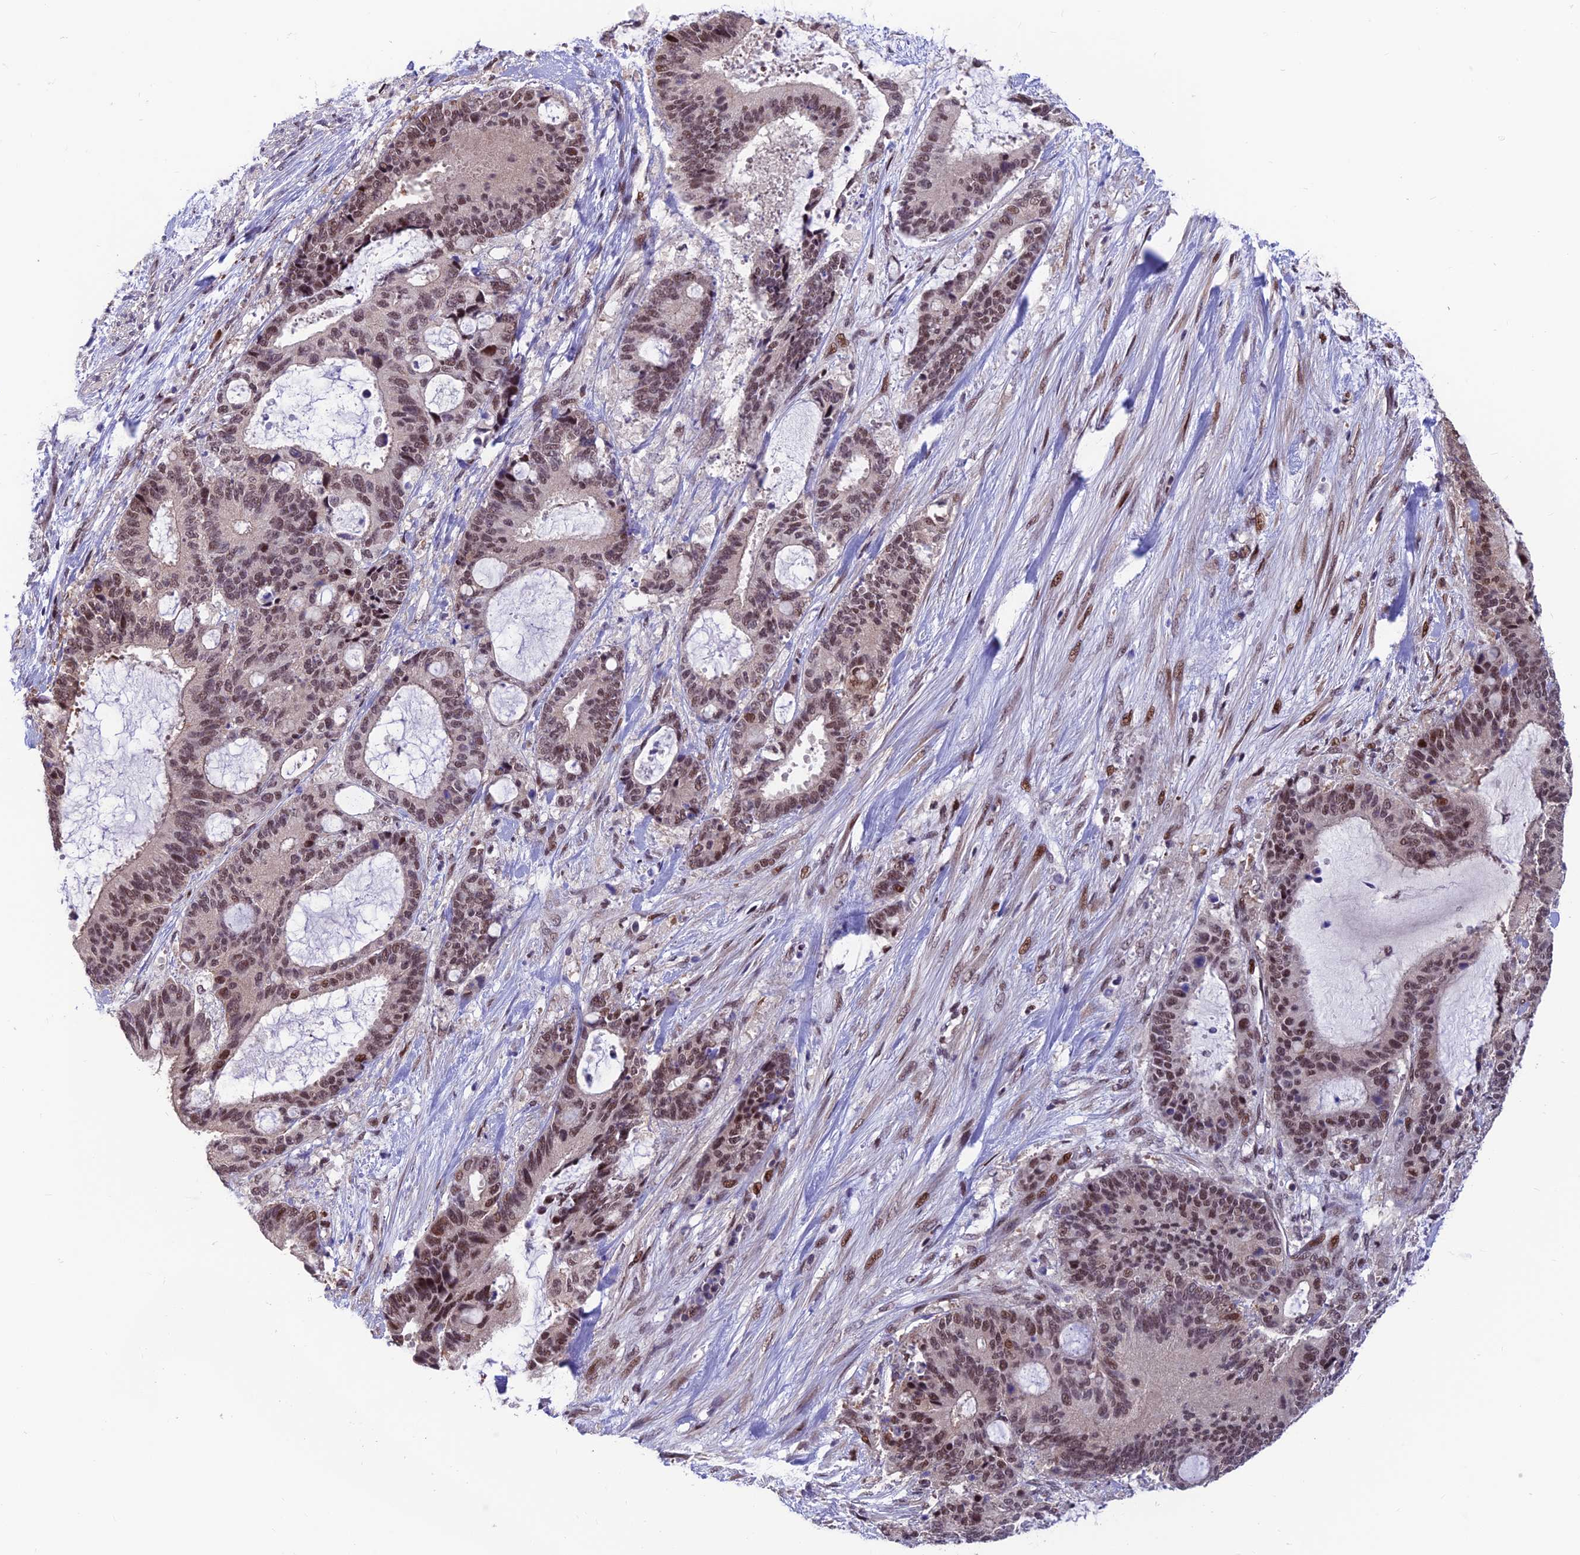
{"staining": {"intensity": "moderate", "quantity": "<25%", "location": "nuclear"}, "tissue": "liver cancer", "cell_type": "Tumor cells", "image_type": "cancer", "snomed": [{"axis": "morphology", "description": "Normal tissue, NOS"}, {"axis": "morphology", "description": "Cholangiocarcinoma"}, {"axis": "topography", "description": "Liver"}, {"axis": "topography", "description": "Peripheral nerve tissue"}], "caption": "Liver cholangiocarcinoma was stained to show a protein in brown. There is low levels of moderate nuclear expression in approximately <25% of tumor cells. The staining is performed using DAB (3,3'-diaminobenzidine) brown chromogen to label protein expression. The nuclei are counter-stained blue using hematoxylin.", "gene": "KIAA1191", "patient": {"sex": "female", "age": 73}}